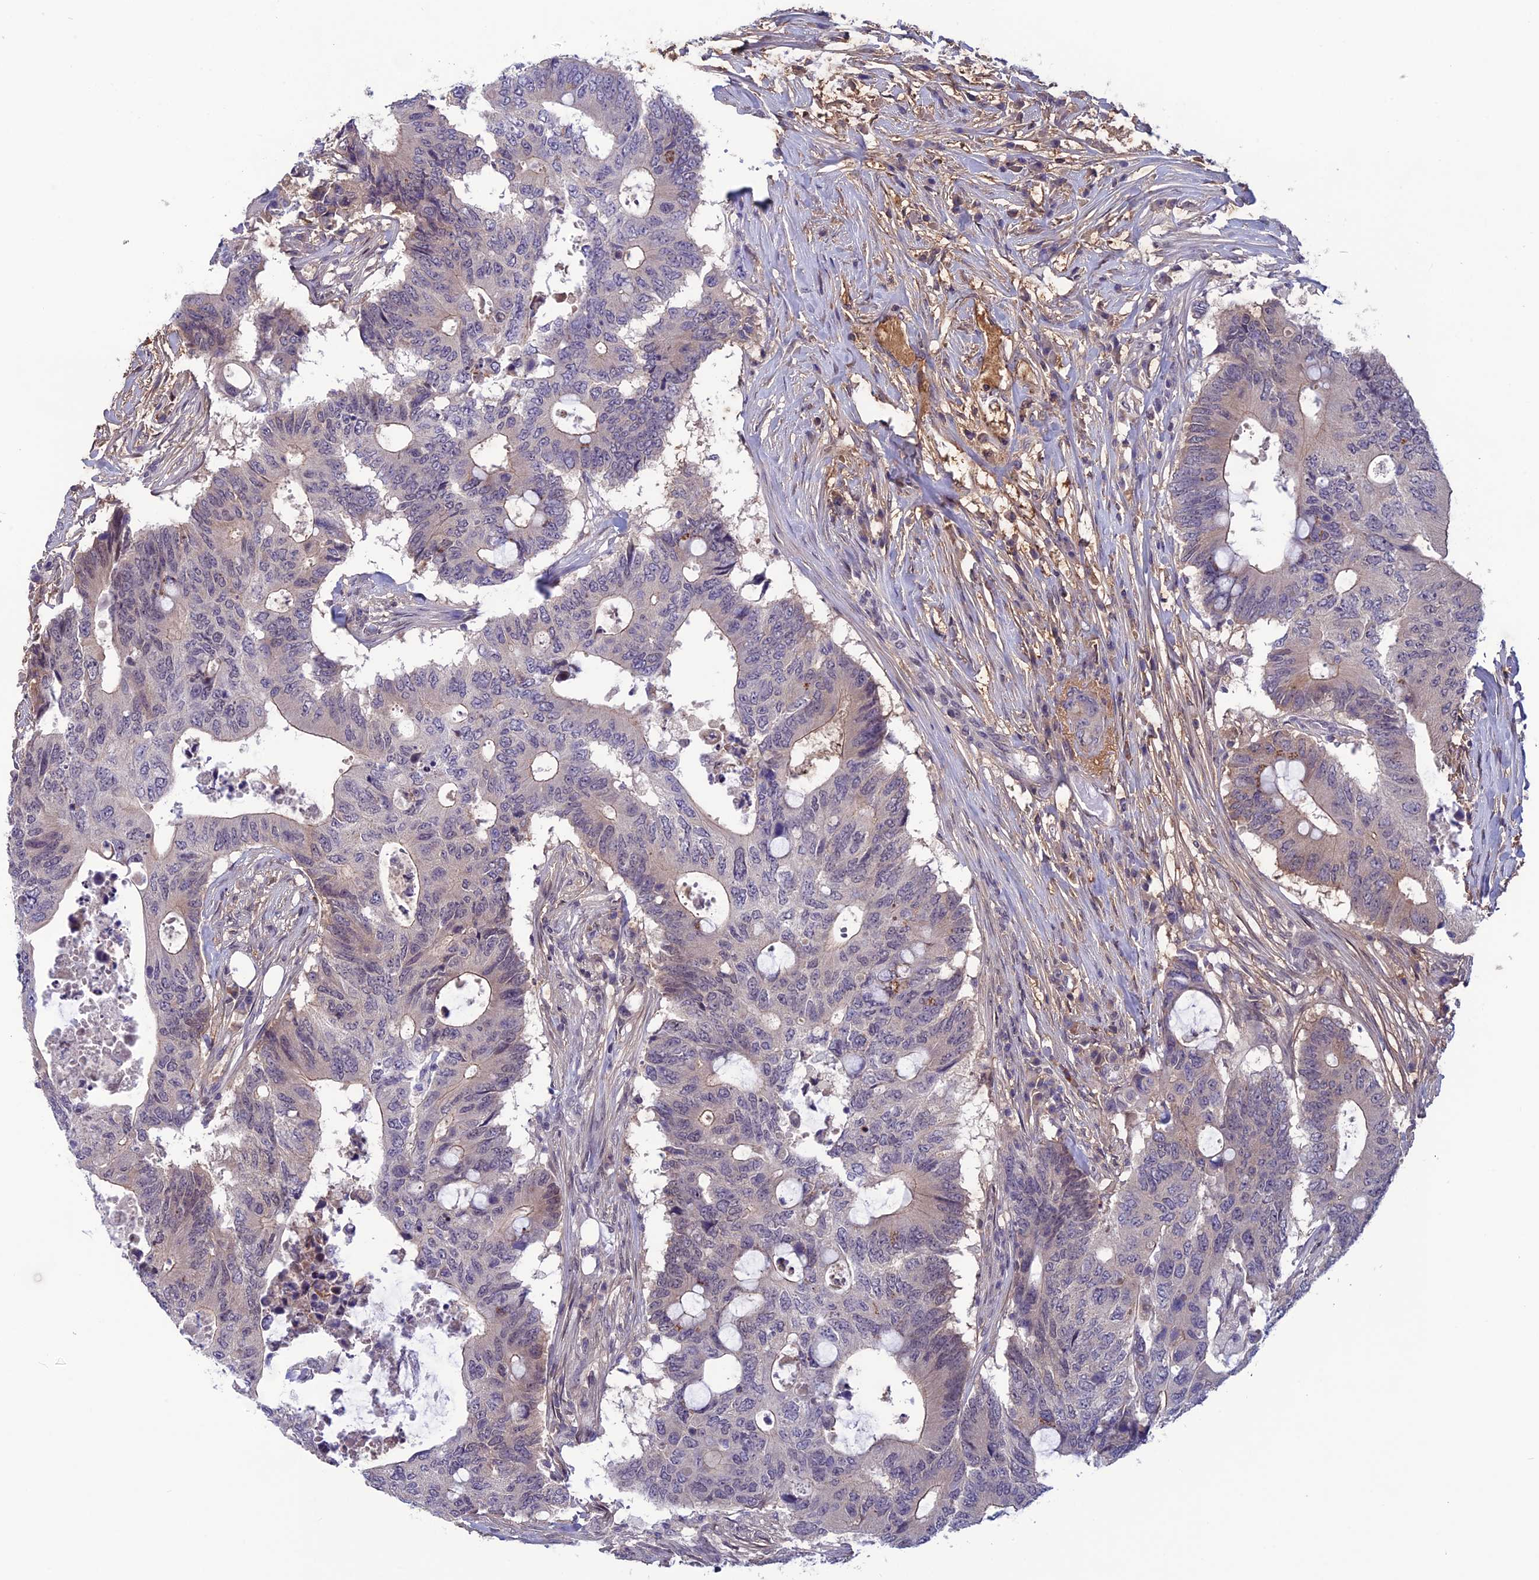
{"staining": {"intensity": "weak", "quantity": "<25%", "location": "cytoplasmic/membranous"}, "tissue": "colorectal cancer", "cell_type": "Tumor cells", "image_type": "cancer", "snomed": [{"axis": "morphology", "description": "Adenocarcinoma, NOS"}, {"axis": "topography", "description": "Colon"}], "caption": "Tumor cells show no significant protein positivity in colorectal cancer (adenocarcinoma).", "gene": "FKBPL", "patient": {"sex": "male", "age": 71}}